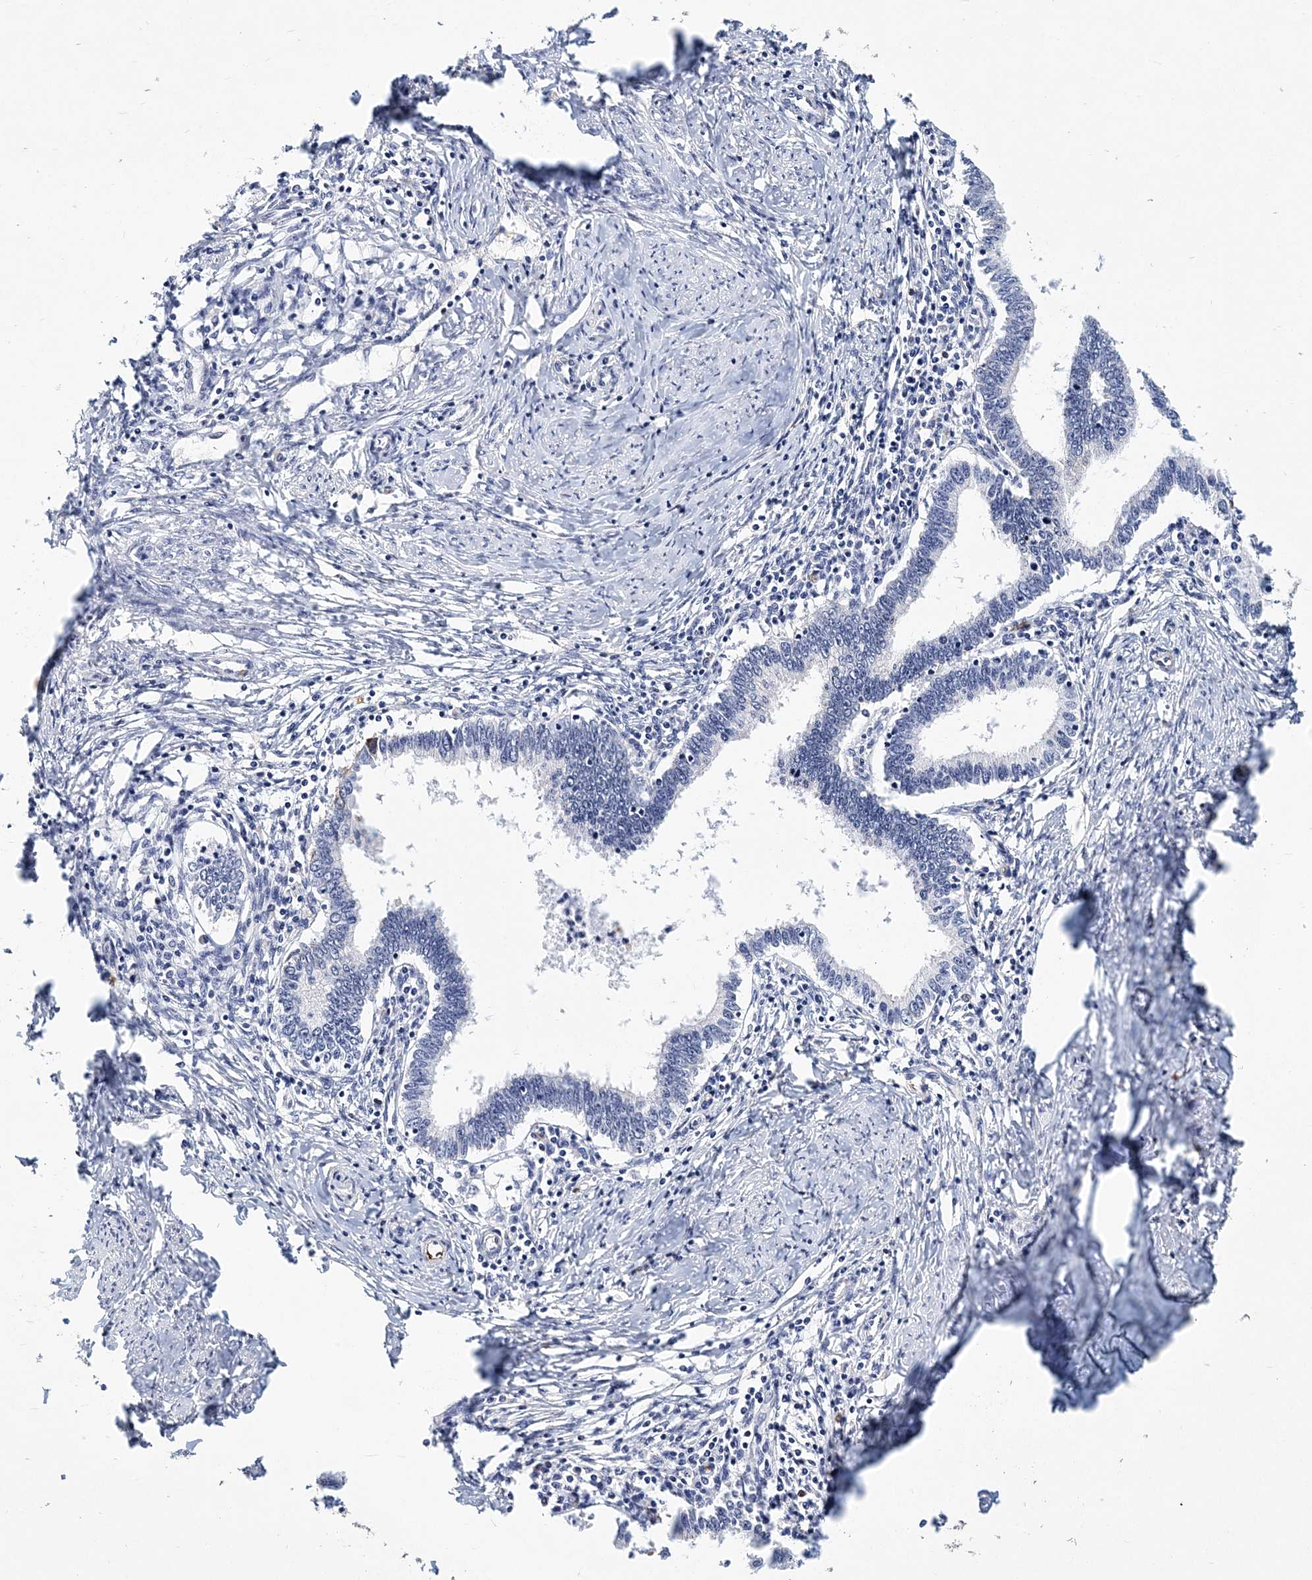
{"staining": {"intensity": "negative", "quantity": "none", "location": "none"}, "tissue": "cervical cancer", "cell_type": "Tumor cells", "image_type": "cancer", "snomed": [{"axis": "morphology", "description": "Adenocarcinoma, NOS"}, {"axis": "topography", "description": "Cervix"}], "caption": "Immunohistochemical staining of cervical cancer (adenocarcinoma) demonstrates no significant positivity in tumor cells.", "gene": "ITGA2B", "patient": {"sex": "female", "age": 36}}